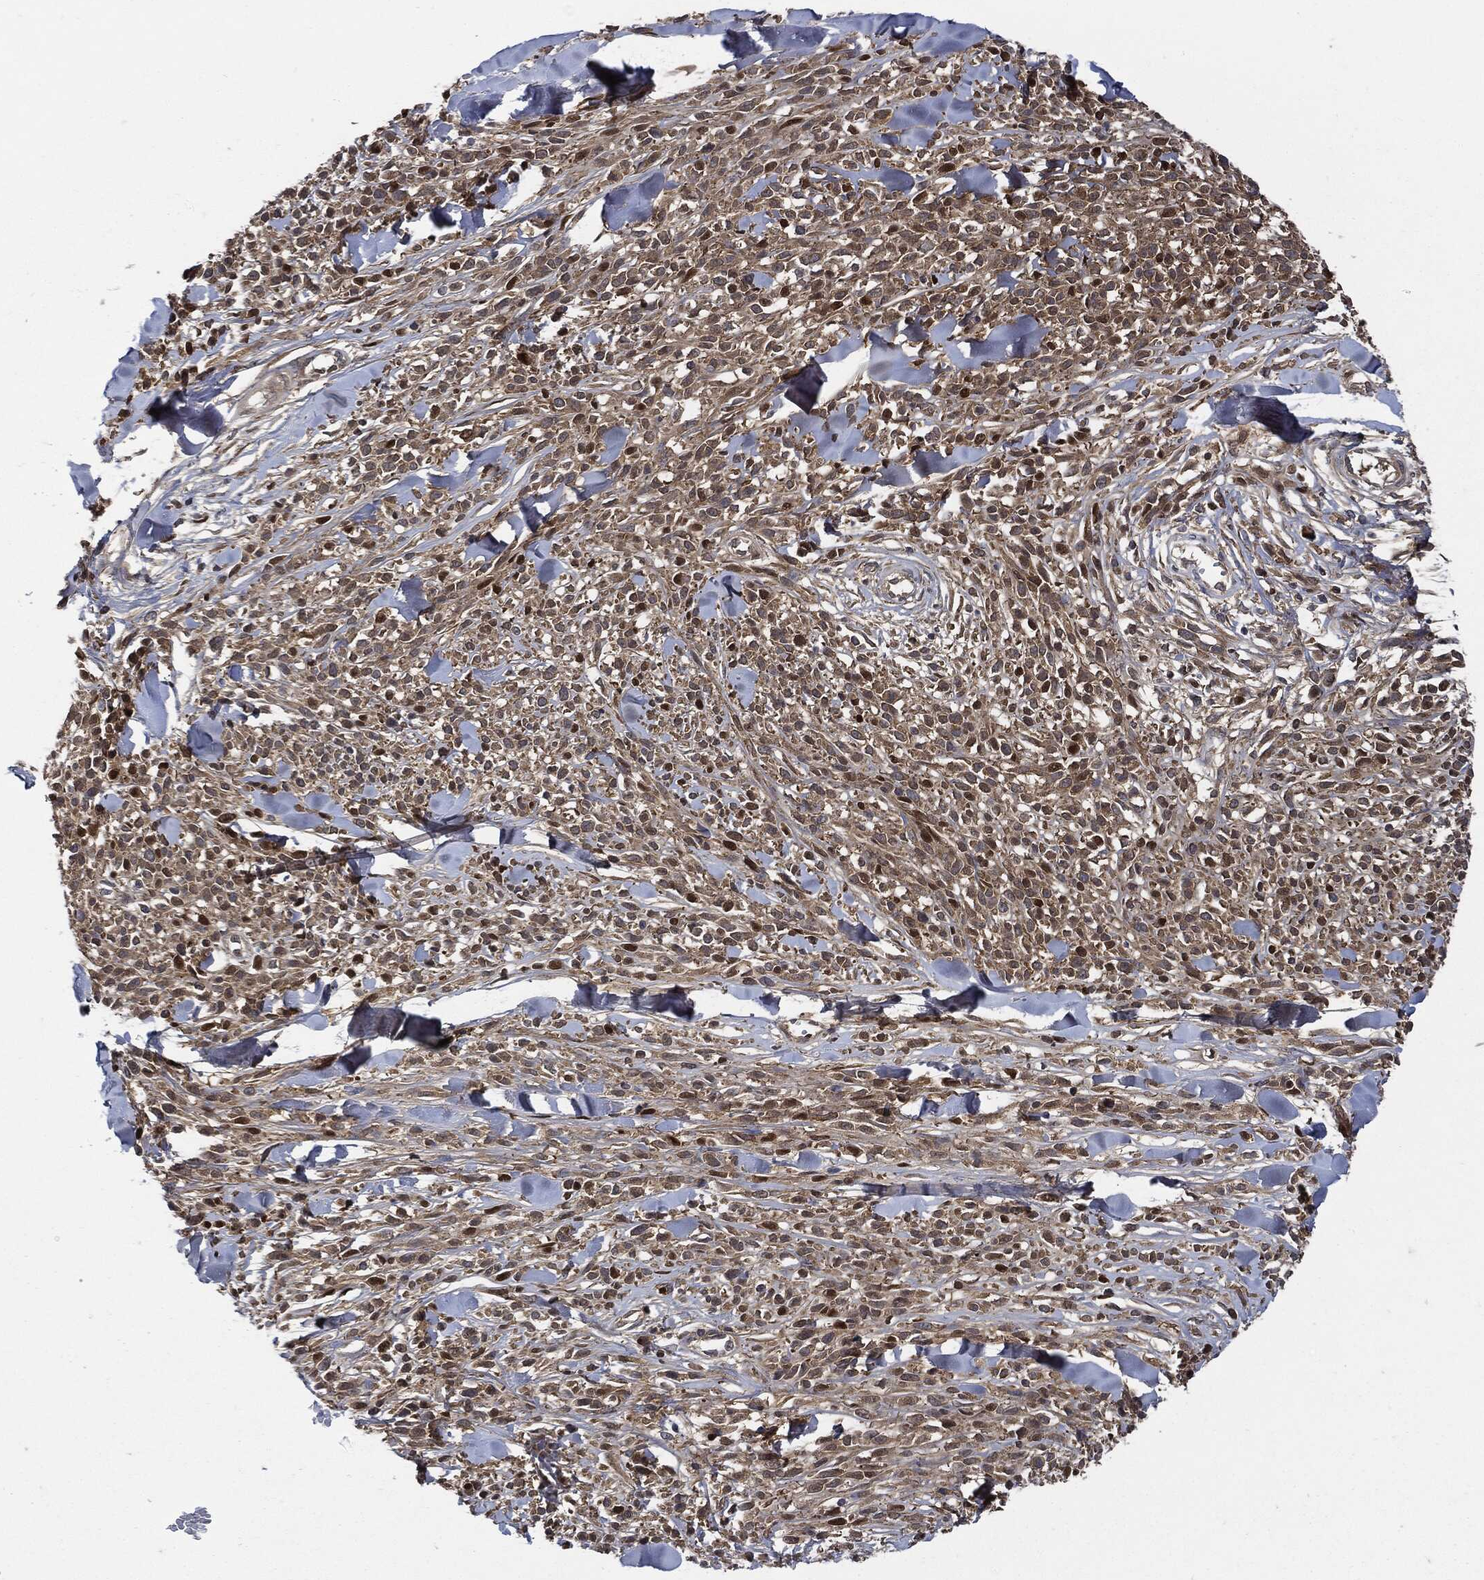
{"staining": {"intensity": "weak", "quantity": ">75%", "location": "cytoplasmic/membranous"}, "tissue": "melanoma", "cell_type": "Tumor cells", "image_type": "cancer", "snomed": [{"axis": "morphology", "description": "Malignant melanoma, NOS"}, {"axis": "topography", "description": "Skin"}, {"axis": "topography", "description": "Skin of trunk"}], "caption": "Melanoma was stained to show a protein in brown. There is low levels of weak cytoplasmic/membranous staining in about >75% of tumor cells.", "gene": "XPNPEP1", "patient": {"sex": "male", "age": 74}}